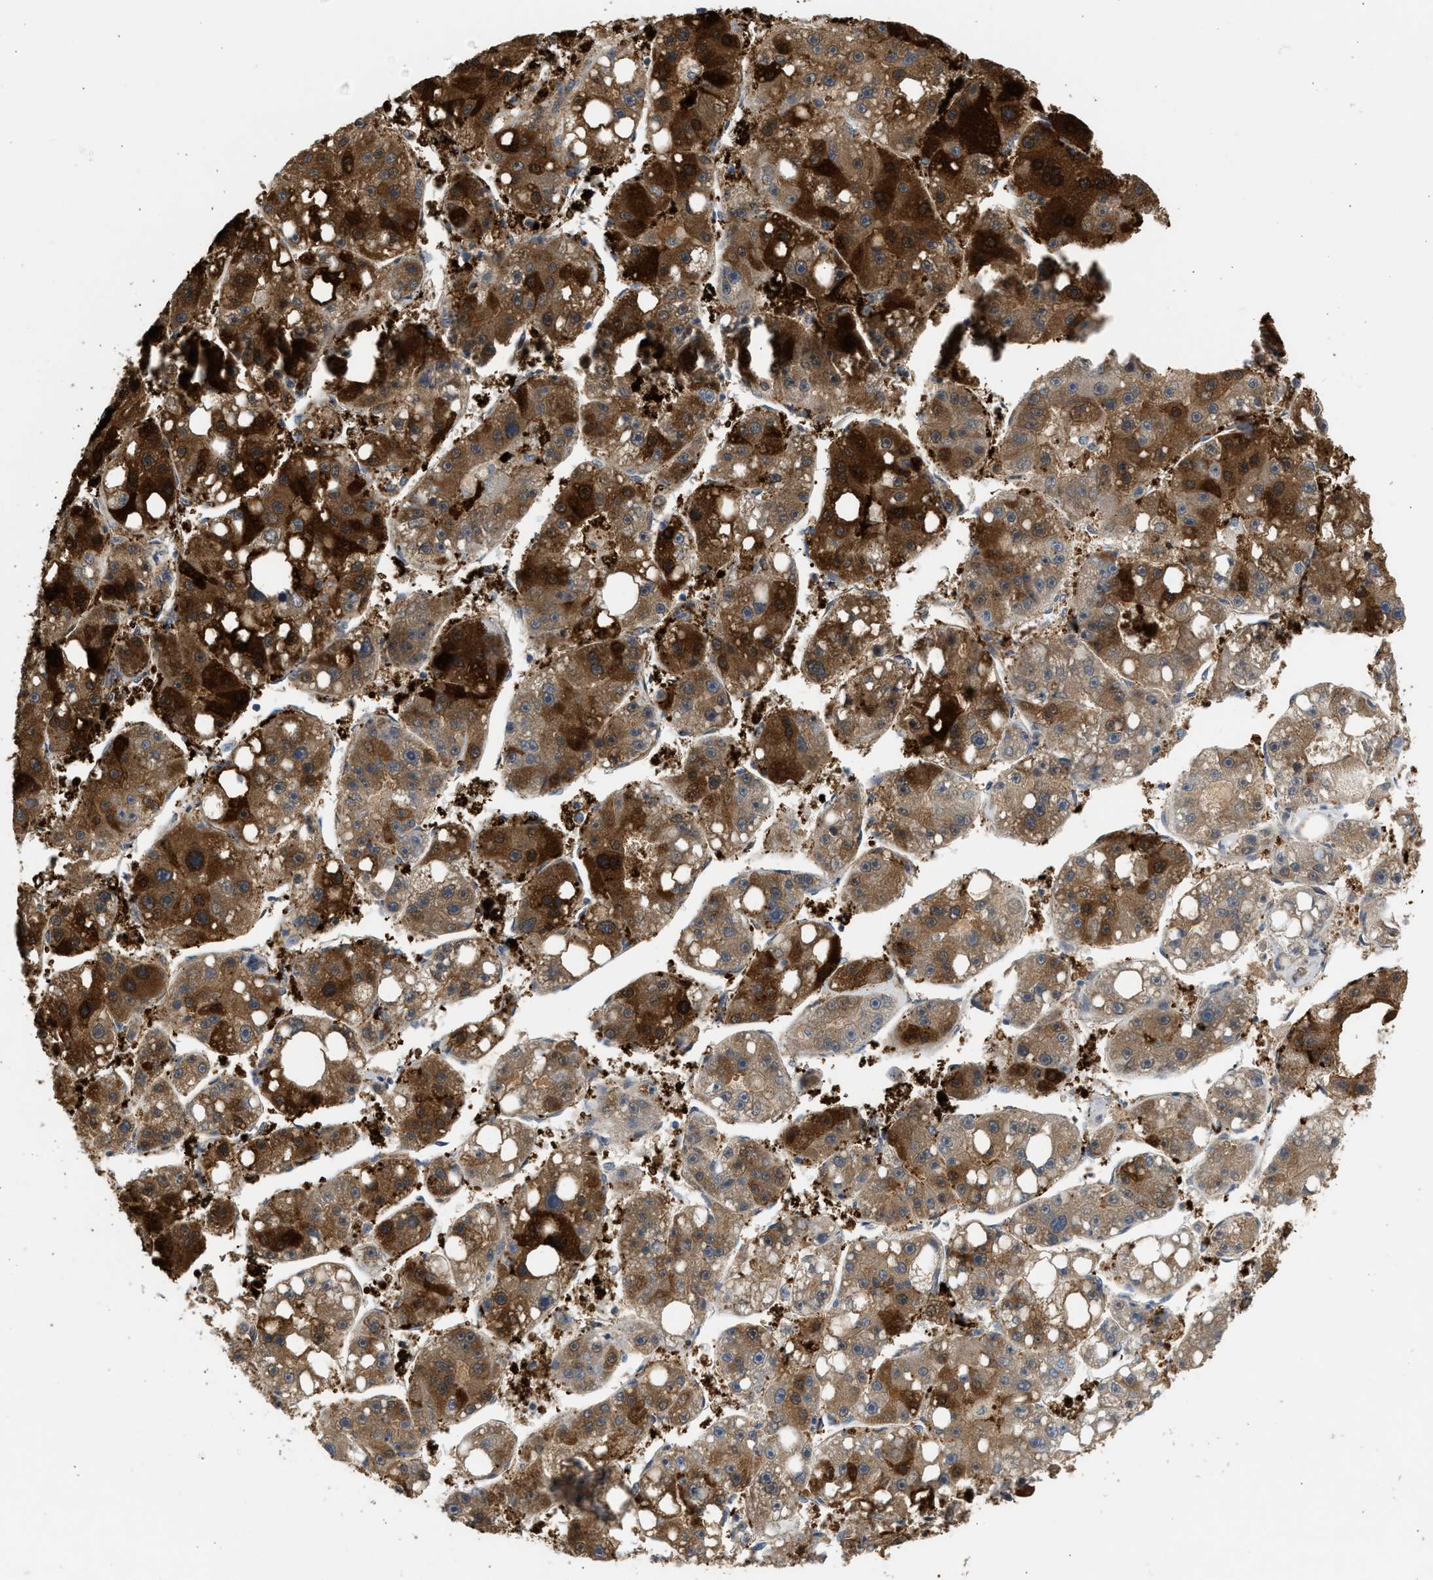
{"staining": {"intensity": "strong", "quantity": "25%-75%", "location": "cytoplasmic/membranous,nuclear"}, "tissue": "liver cancer", "cell_type": "Tumor cells", "image_type": "cancer", "snomed": [{"axis": "morphology", "description": "Carcinoma, Hepatocellular, NOS"}, {"axis": "topography", "description": "Liver"}], "caption": "Human liver cancer stained with a protein marker displays strong staining in tumor cells.", "gene": "SULT2A1", "patient": {"sex": "female", "age": 61}}